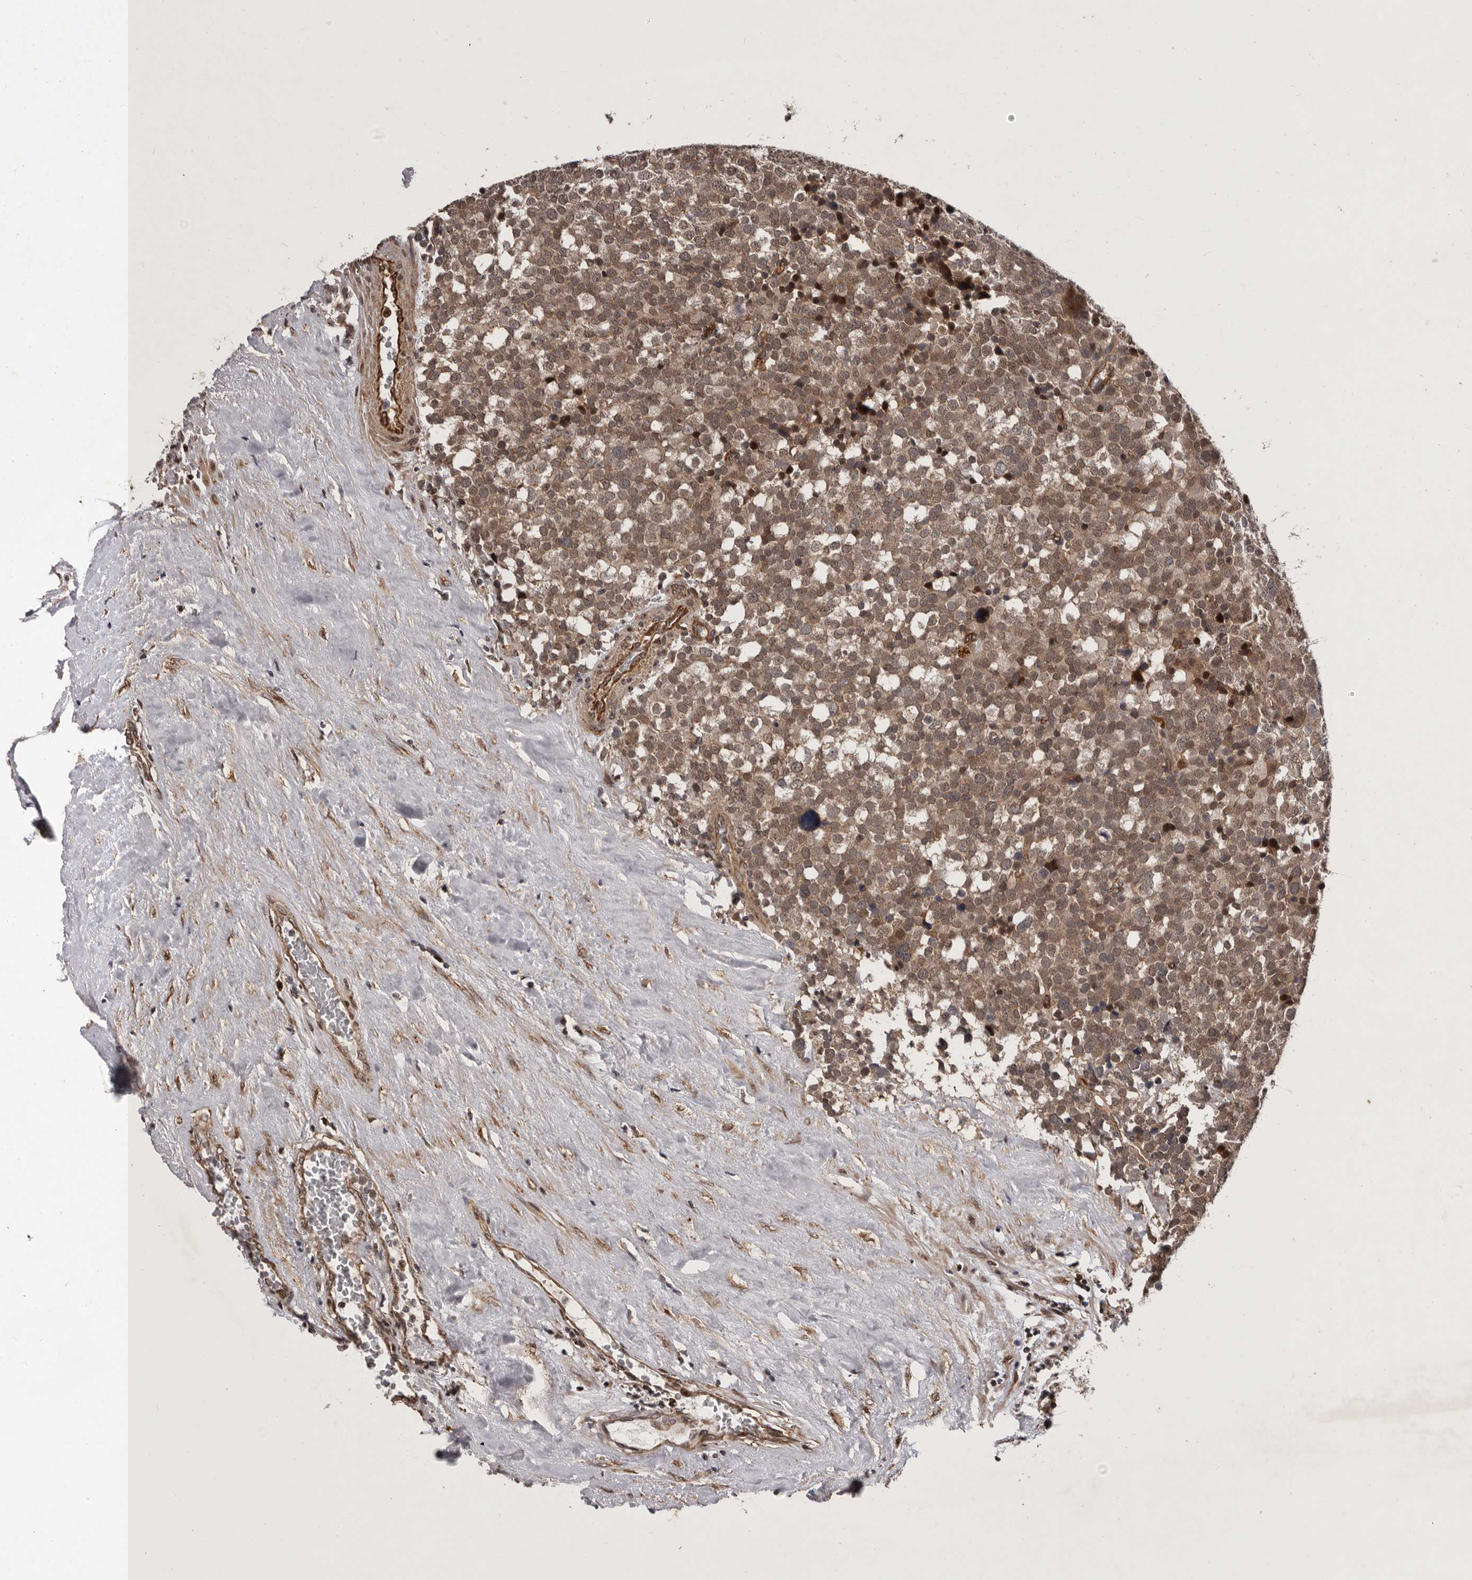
{"staining": {"intensity": "weak", "quantity": ">75%", "location": "cytoplasmic/membranous"}, "tissue": "testis cancer", "cell_type": "Tumor cells", "image_type": "cancer", "snomed": [{"axis": "morphology", "description": "Seminoma, NOS"}, {"axis": "topography", "description": "Testis"}], "caption": "This is a photomicrograph of immunohistochemistry (IHC) staining of seminoma (testis), which shows weak staining in the cytoplasmic/membranous of tumor cells.", "gene": "GADD45B", "patient": {"sex": "male", "age": 71}}